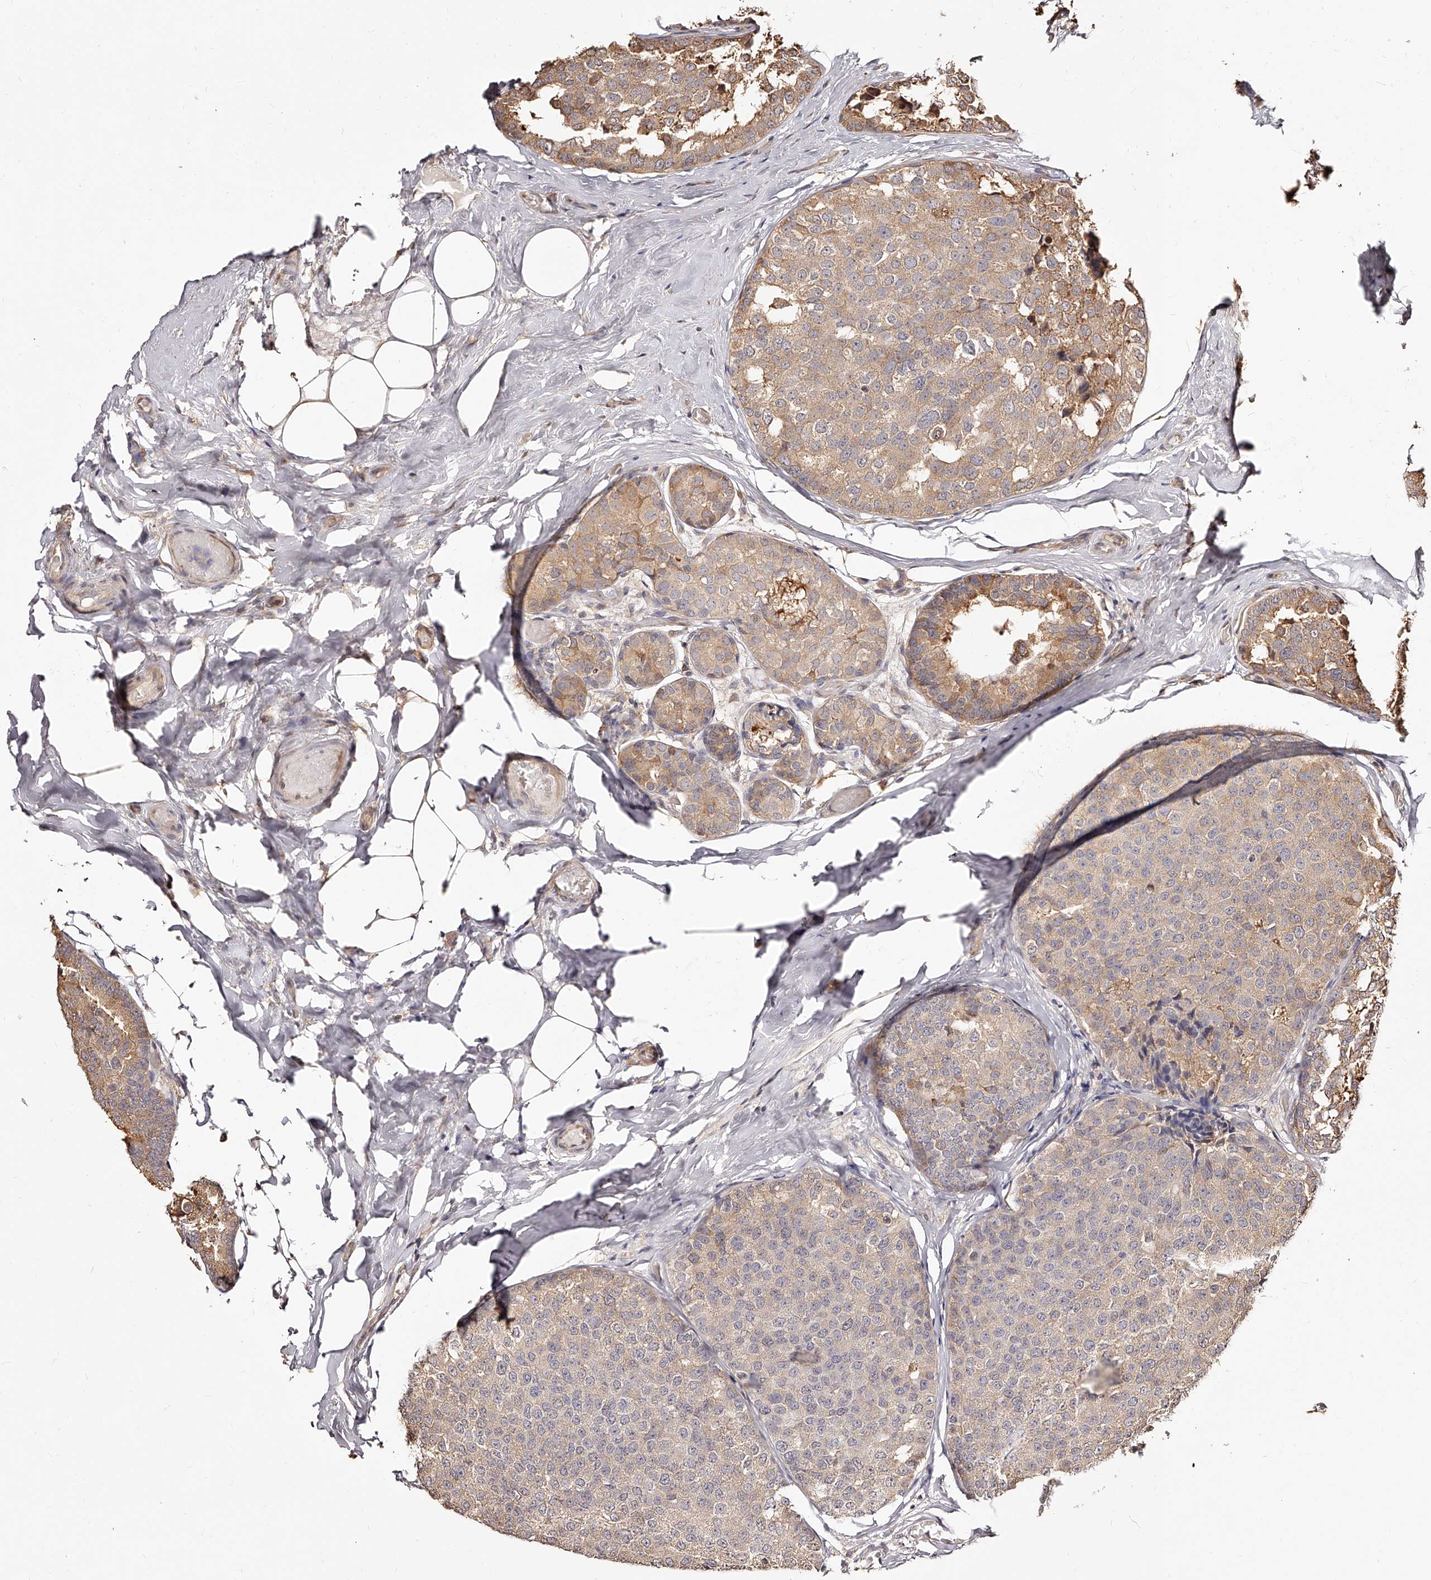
{"staining": {"intensity": "moderate", "quantity": ">75%", "location": "cytoplasmic/membranous"}, "tissue": "breast cancer", "cell_type": "Tumor cells", "image_type": "cancer", "snomed": [{"axis": "morphology", "description": "Normal tissue, NOS"}, {"axis": "morphology", "description": "Duct carcinoma"}, {"axis": "topography", "description": "Breast"}], "caption": "Breast cancer (infiltrating ductal carcinoma) was stained to show a protein in brown. There is medium levels of moderate cytoplasmic/membranous expression in about >75% of tumor cells.", "gene": "ZNF582", "patient": {"sex": "female", "age": 43}}